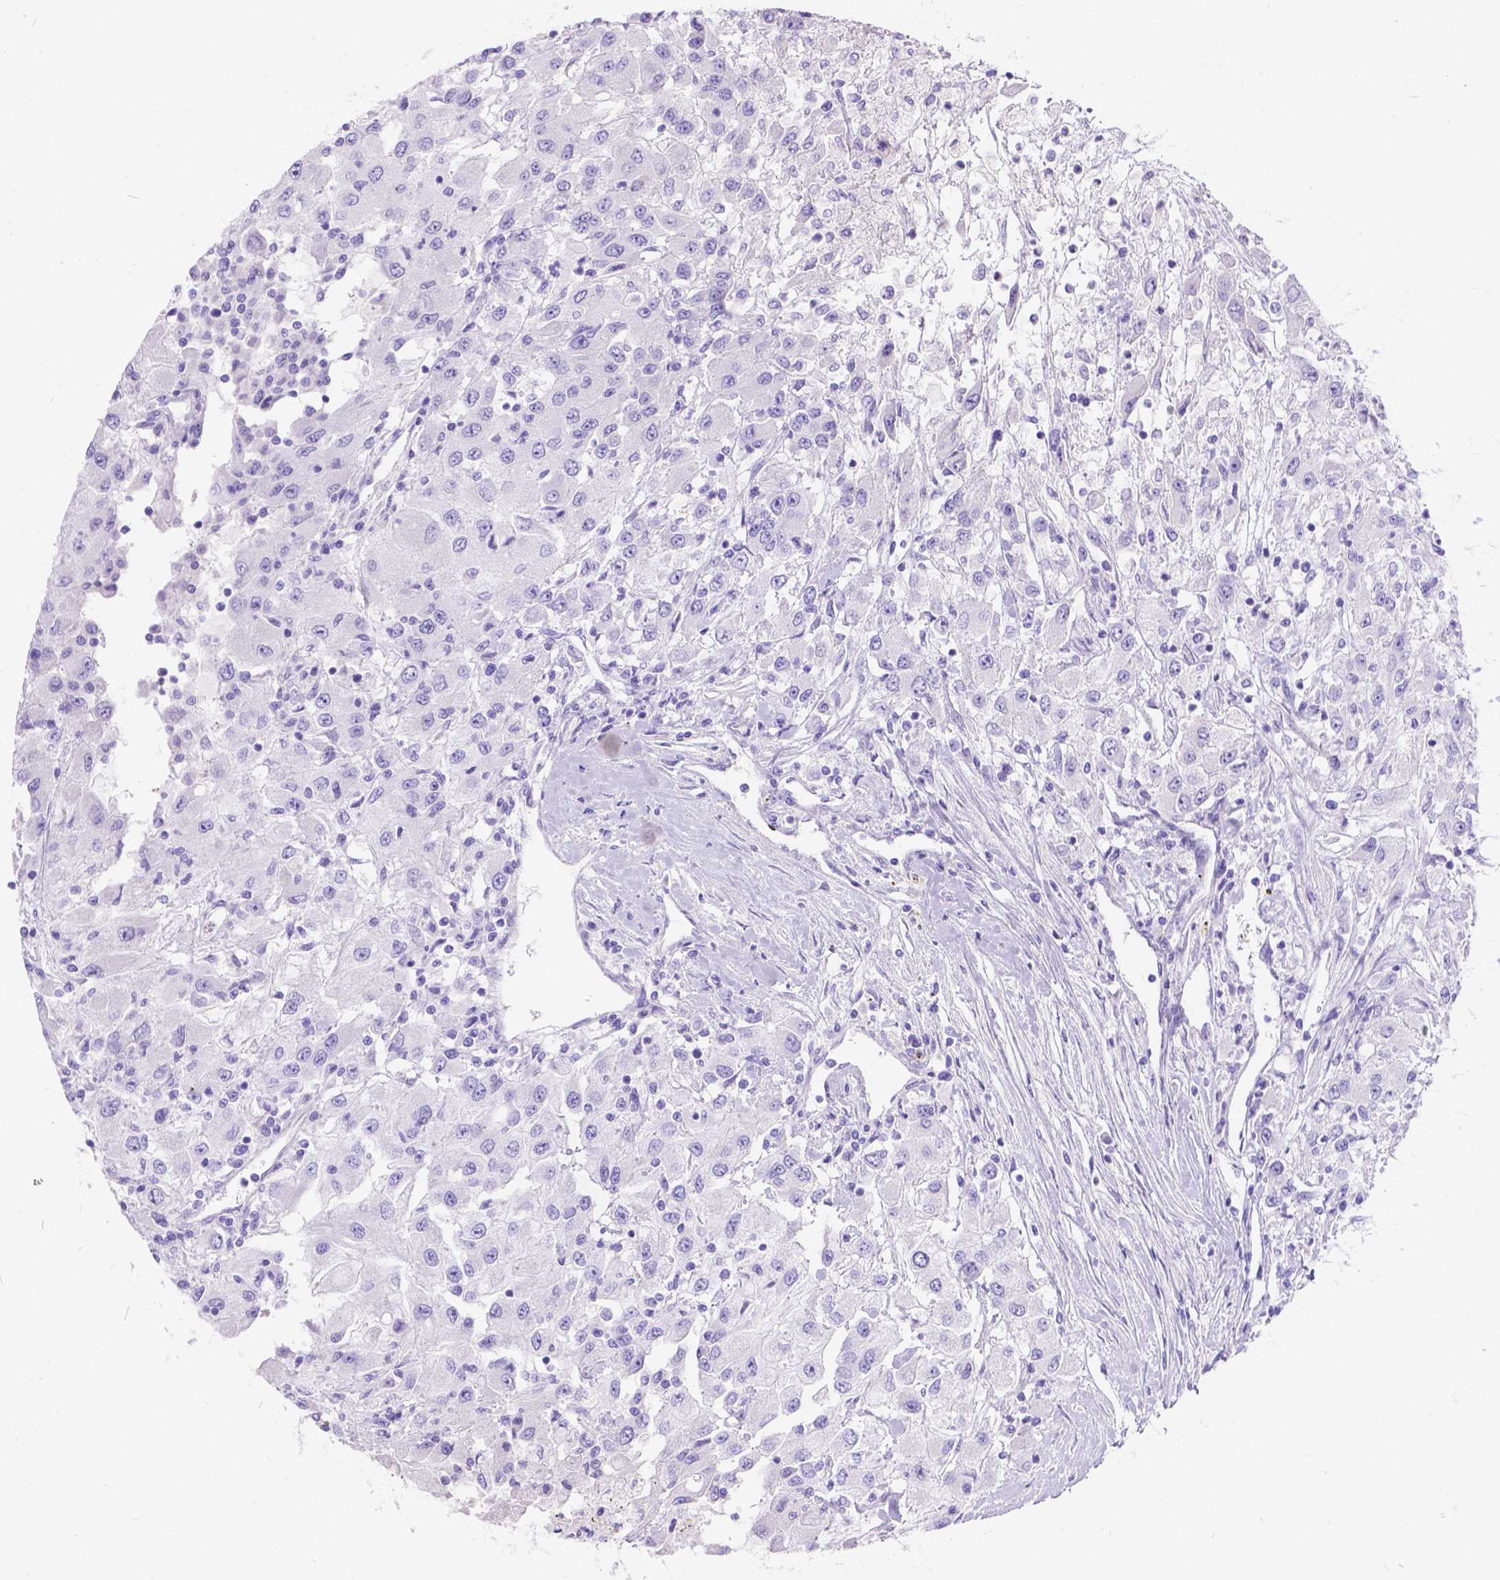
{"staining": {"intensity": "negative", "quantity": "none", "location": "none"}, "tissue": "renal cancer", "cell_type": "Tumor cells", "image_type": "cancer", "snomed": [{"axis": "morphology", "description": "Adenocarcinoma, NOS"}, {"axis": "topography", "description": "Kidney"}], "caption": "DAB immunohistochemical staining of renal cancer shows no significant staining in tumor cells. The staining is performed using DAB brown chromogen with nuclei counter-stained in using hematoxylin.", "gene": "KLHL10", "patient": {"sex": "female", "age": 67}}